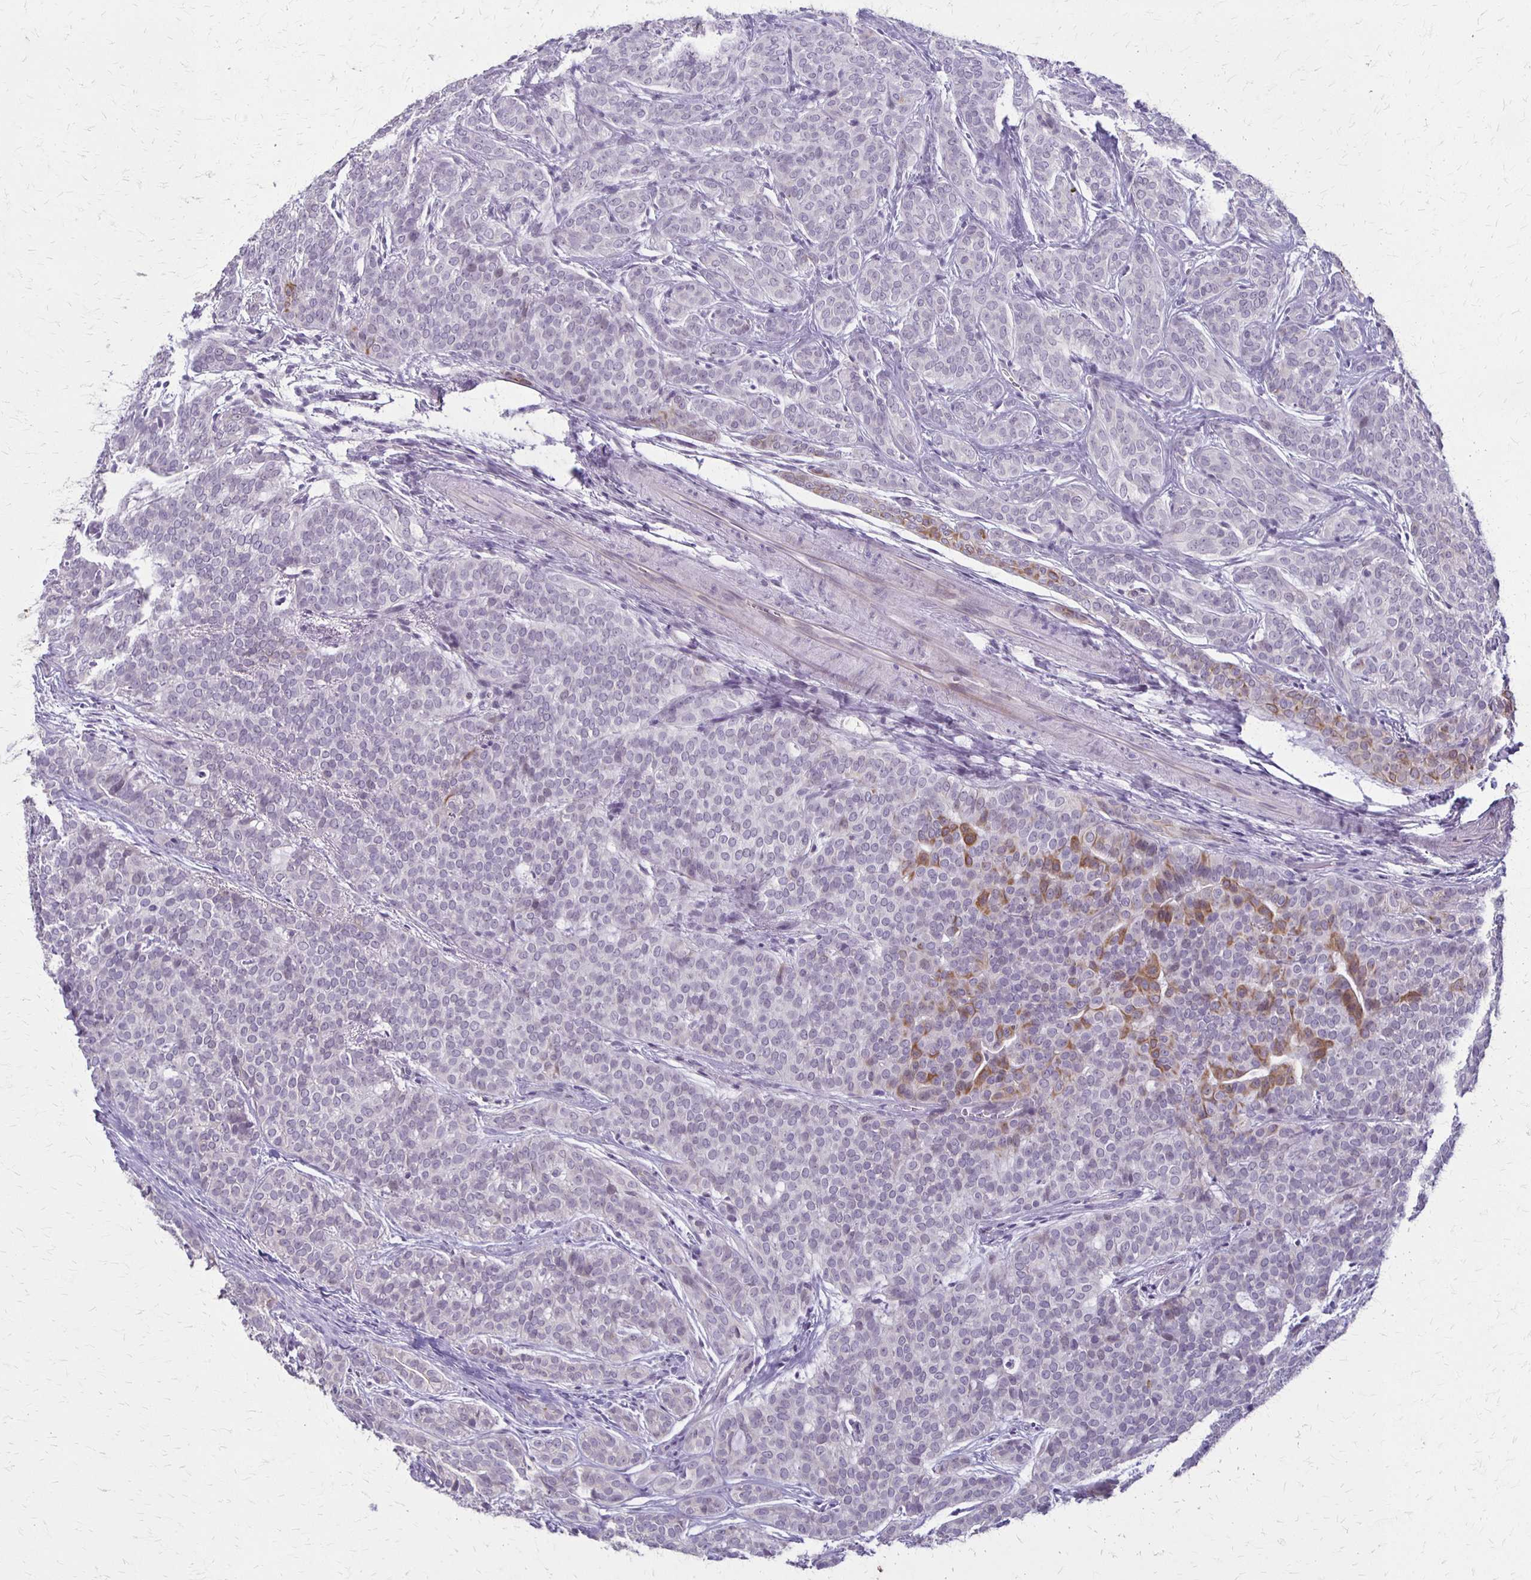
{"staining": {"intensity": "moderate", "quantity": "<25%", "location": "cytoplasmic/membranous"}, "tissue": "head and neck cancer", "cell_type": "Tumor cells", "image_type": "cancer", "snomed": [{"axis": "morphology", "description": "Normal tissue, NOS"}, {"axis": "morphology", "description": "Adenocarcinoma, NOS"}, {"axis": "topography", "description": "Oral tissue"}, {"axis": "topography", "description": "Head-Neck"}], "caption": "Immunohistochemistry image of neoplastic tissue: human head and neck cancer stained using immunohistochemistry shows low levels of moderate protein expression localized specifically in the cytoplasmic/membranous of tumor cells, appearing as a cytoplasmic/membranous brown color.", "gene": "SLC35E2B", "patient": {"sex": "female", "age": 57}}